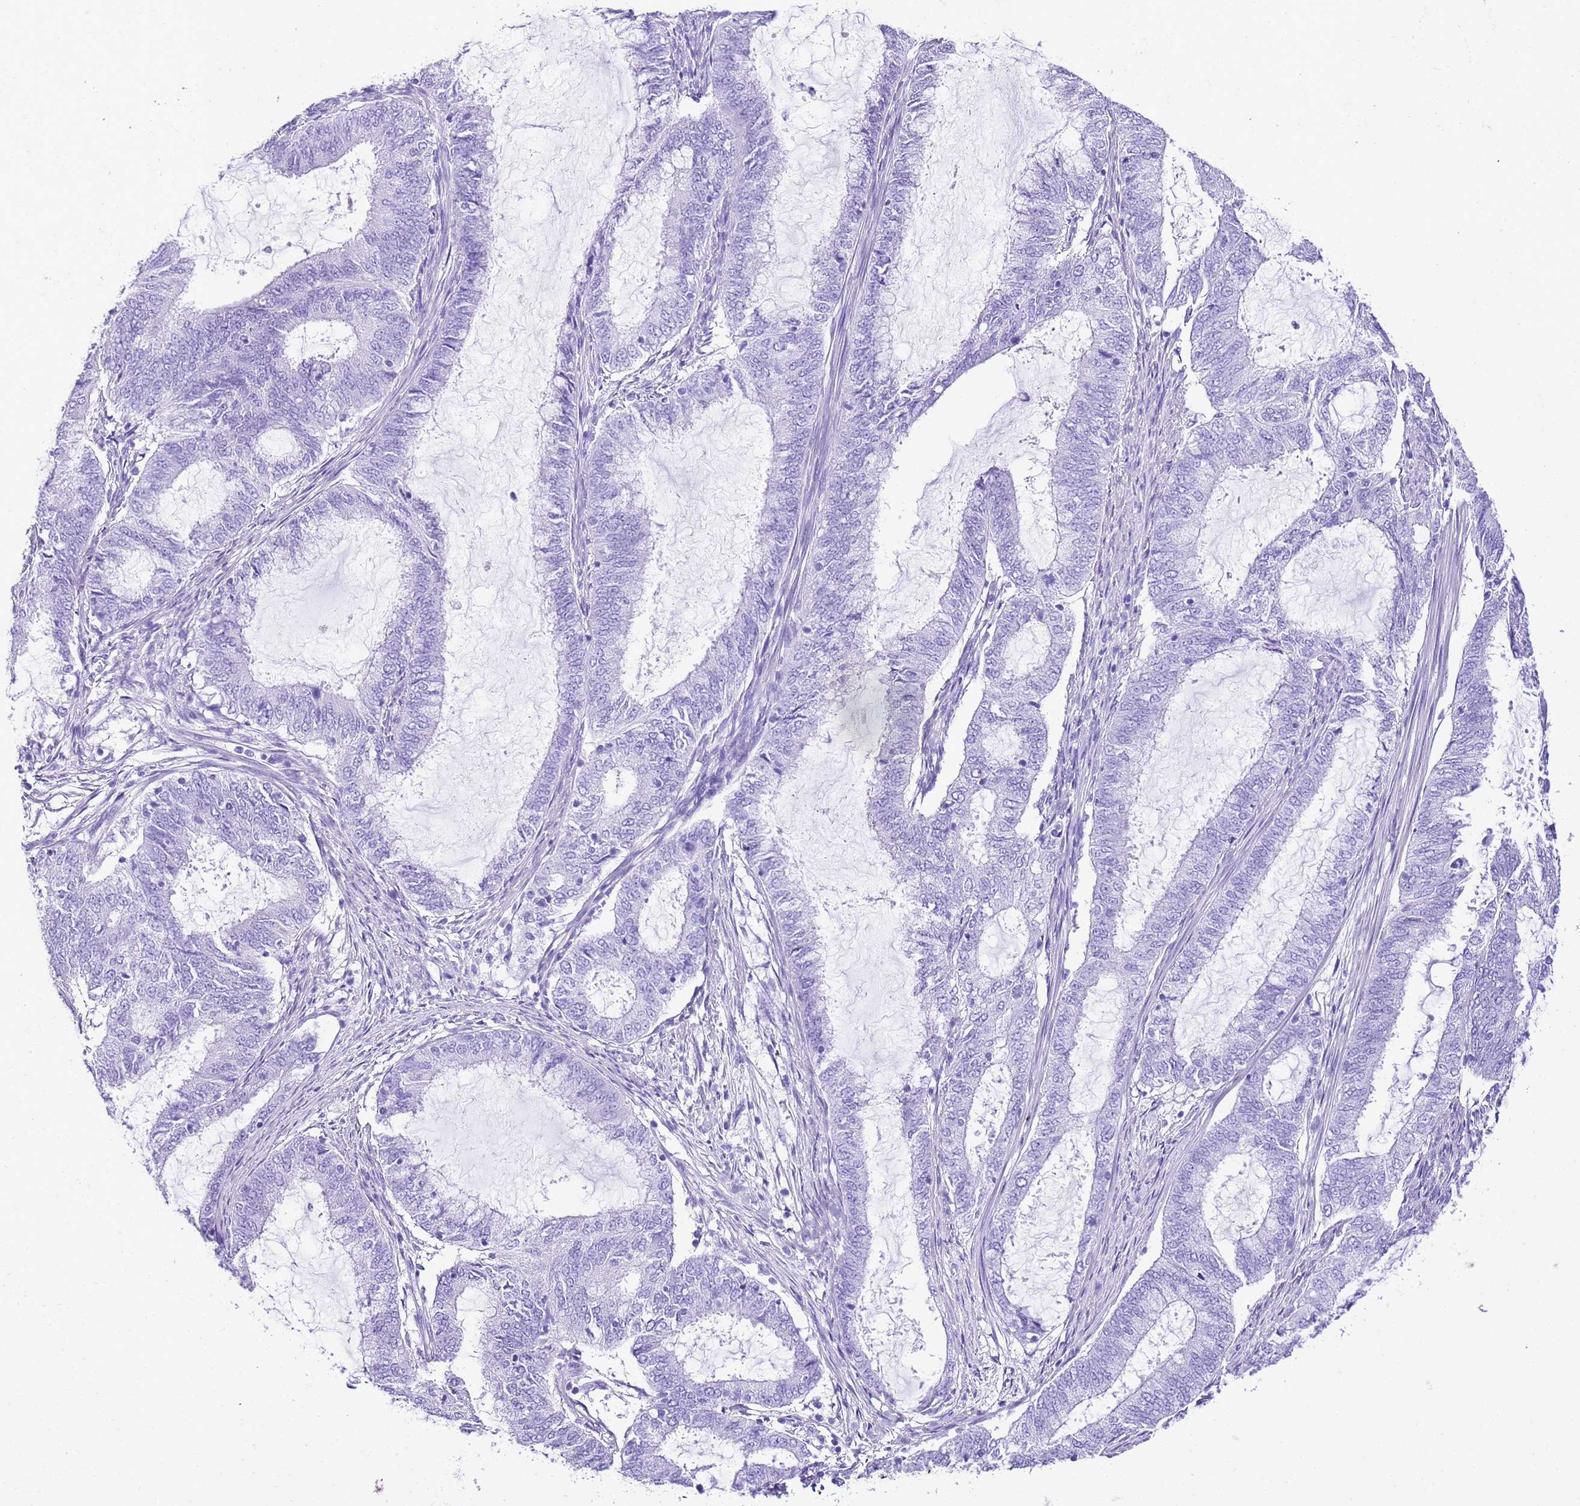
{"staining": {"intensity": "negative", "quantity": "none", "location": "none"}, "tissue": "endometrial cancer", "cell_type": "Tumor cells", "image_type": "cancer", "snomed": [{"axis": "morphology", "description": "Adenocarcinoma, NOS"}, {"axis": "topography", "description": "Endometrium"}], "caption": "IHC micrograph of endometrial cancer (adenocarcinoma) stained for a protein (brown), which demonstrates no positivity in tumor cells.", "gene": "KCNC1", "patient": {"sex": "female", "age": 51}}